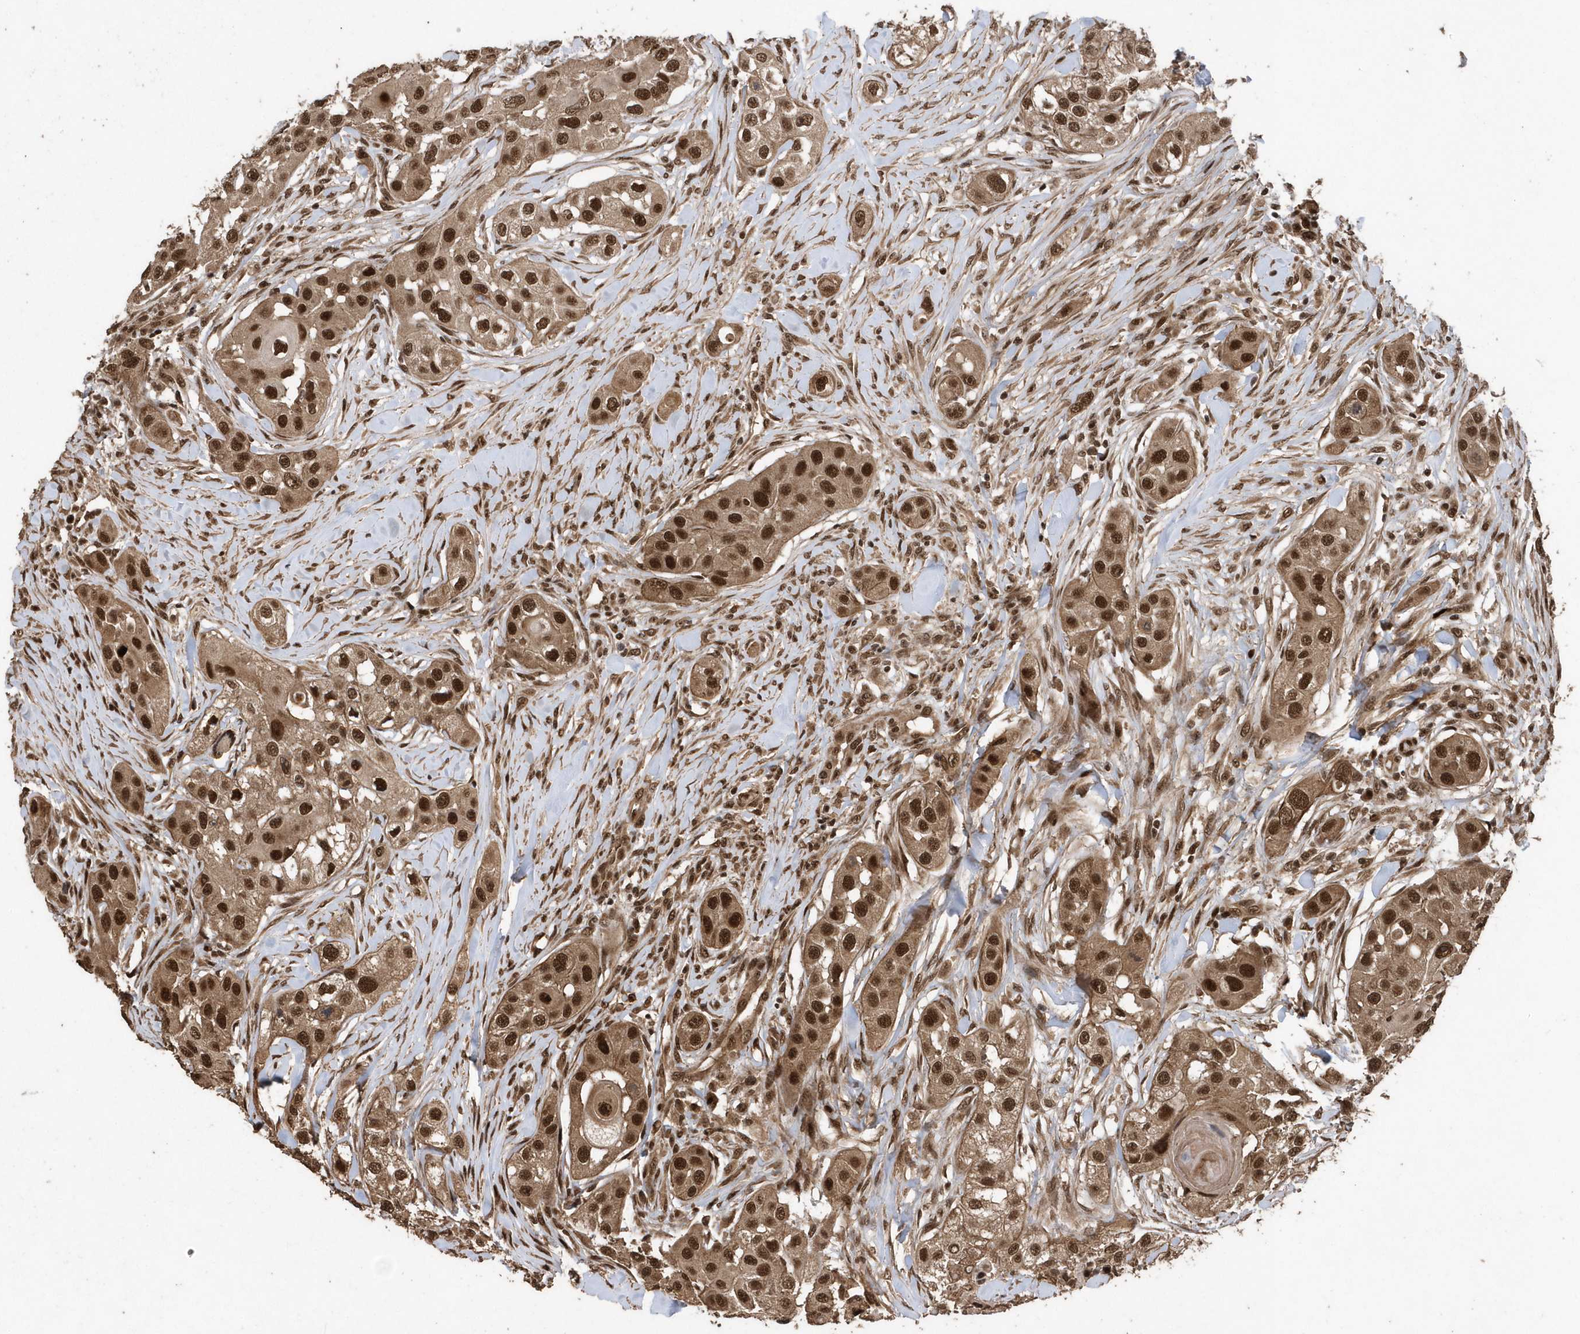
{"staining": {"intensity": "strong", "quantity": ">75%", "location": "cytoplasmic/membranous,nuclear"}, "tissue": "head and neck cancer", "cell_type": "Tumor cells", "image_type": "cancer", "snomed": [{"axis": "morphology", "description": "Normal tissue, NOS"}, {"axis": "morphology", "description": "Squamous cell carcinoma, NOS"}, {"axis": "topography", "description": "Skeletal muscle"}, {"axis": "topography", "description": "Head-Neck"}], "caption": "The histopathology image demonstrates immunohistochemical staining of head and neck cancer. There is strong cytoplasmic/membranous and nuclear positivity is seen in approximately >75% of tumor cells. (Brightfield microscopy of DAB IHC at high magnification).", "gene": "INTS12", "patient": {"sex": "male", "age": 51}}